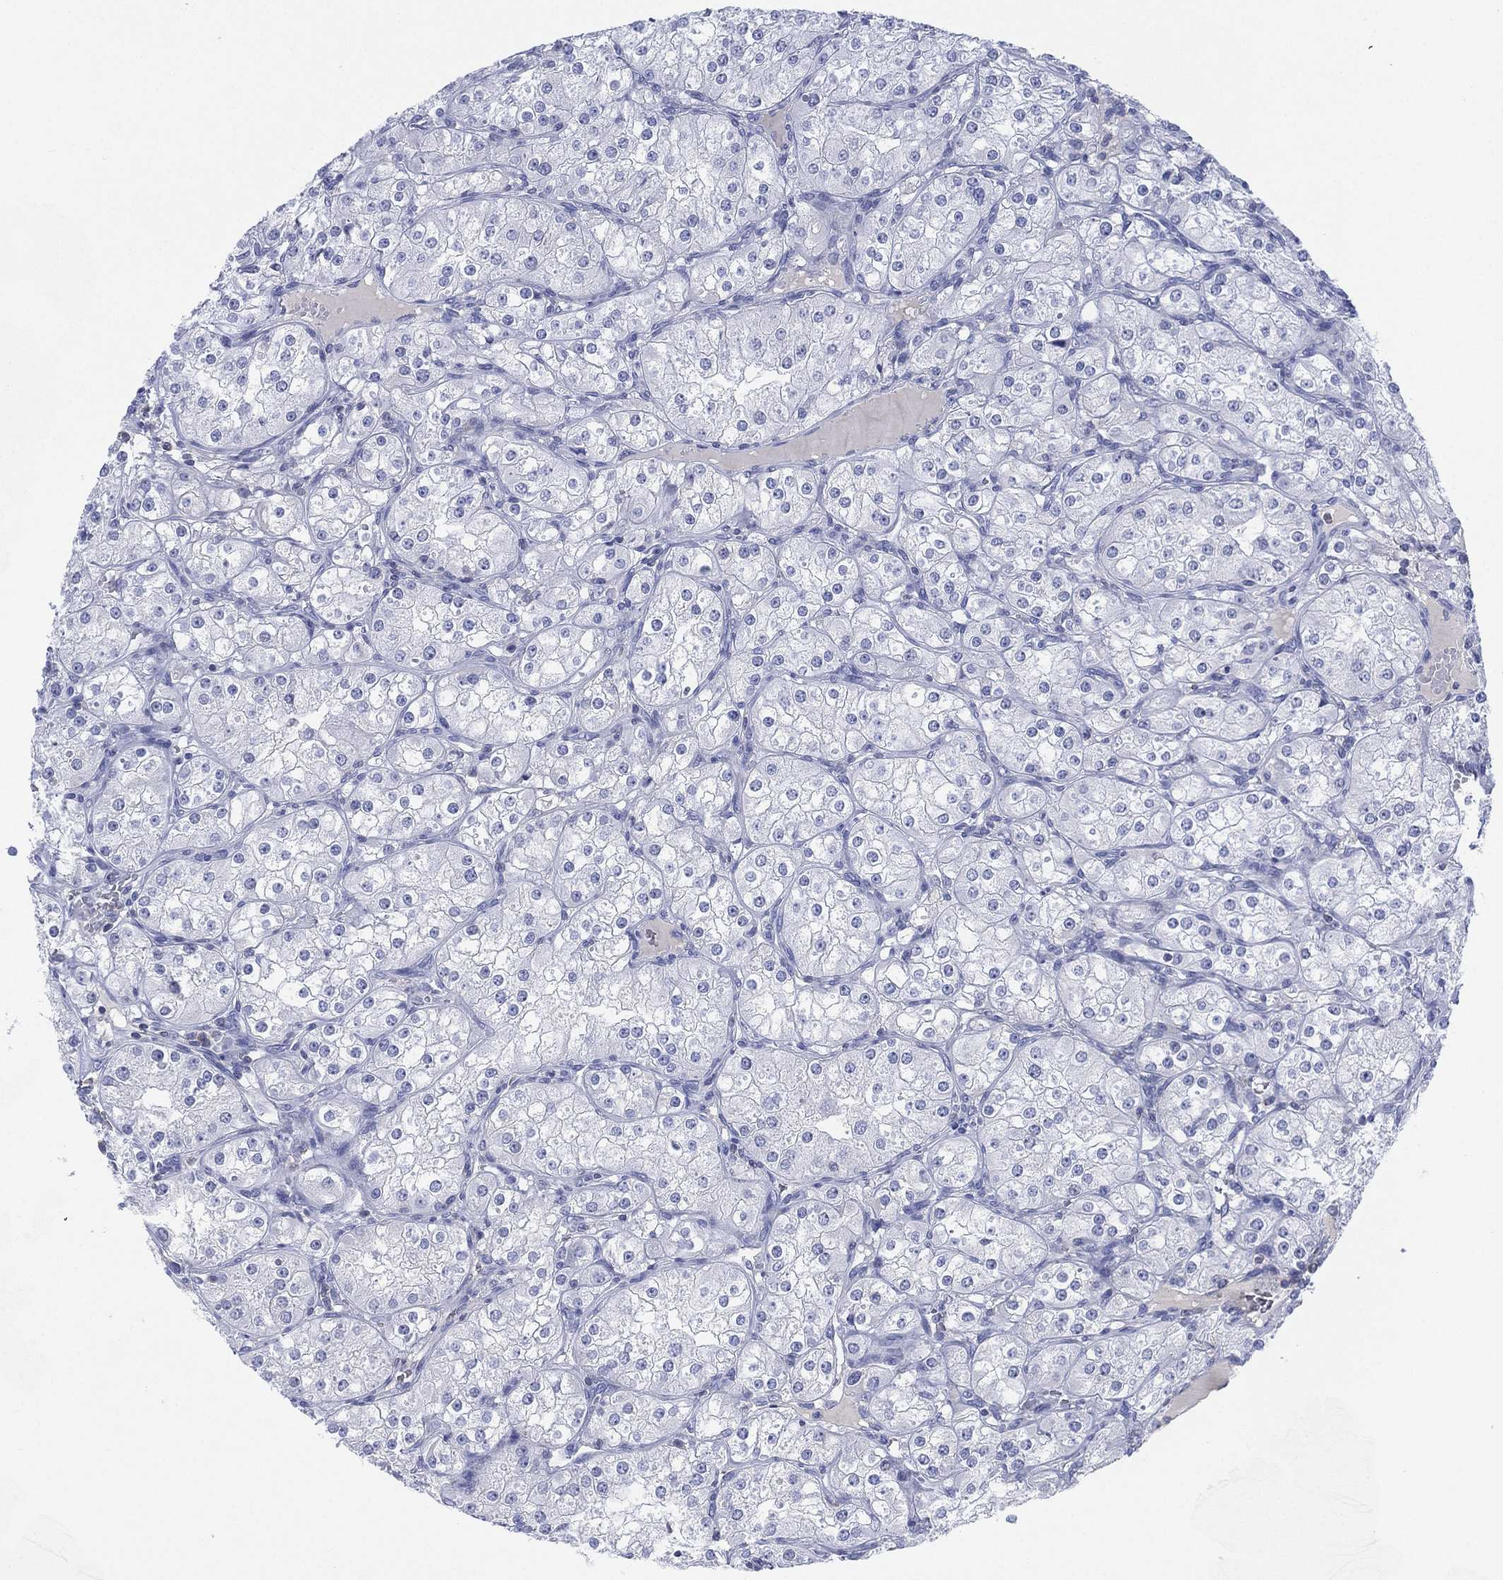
{"staining": {"intensity": "negative", "quantity": "none", "location": "none"}, "tissue": "renal cancer", "cell_type": "Tumor cells", "image_type": "cancer", "snomed": [{"axis": "morphology", "description": "Adenocarcinoma, NOS"}, {"axis": "topography", "description": "Kidney"}], "caption": "The image shows no staining of tumor cells in renal cancer (adenocarcinoma).", "gene": "SEPTIN1", "patient": {"sex": "male", "age": 77}}